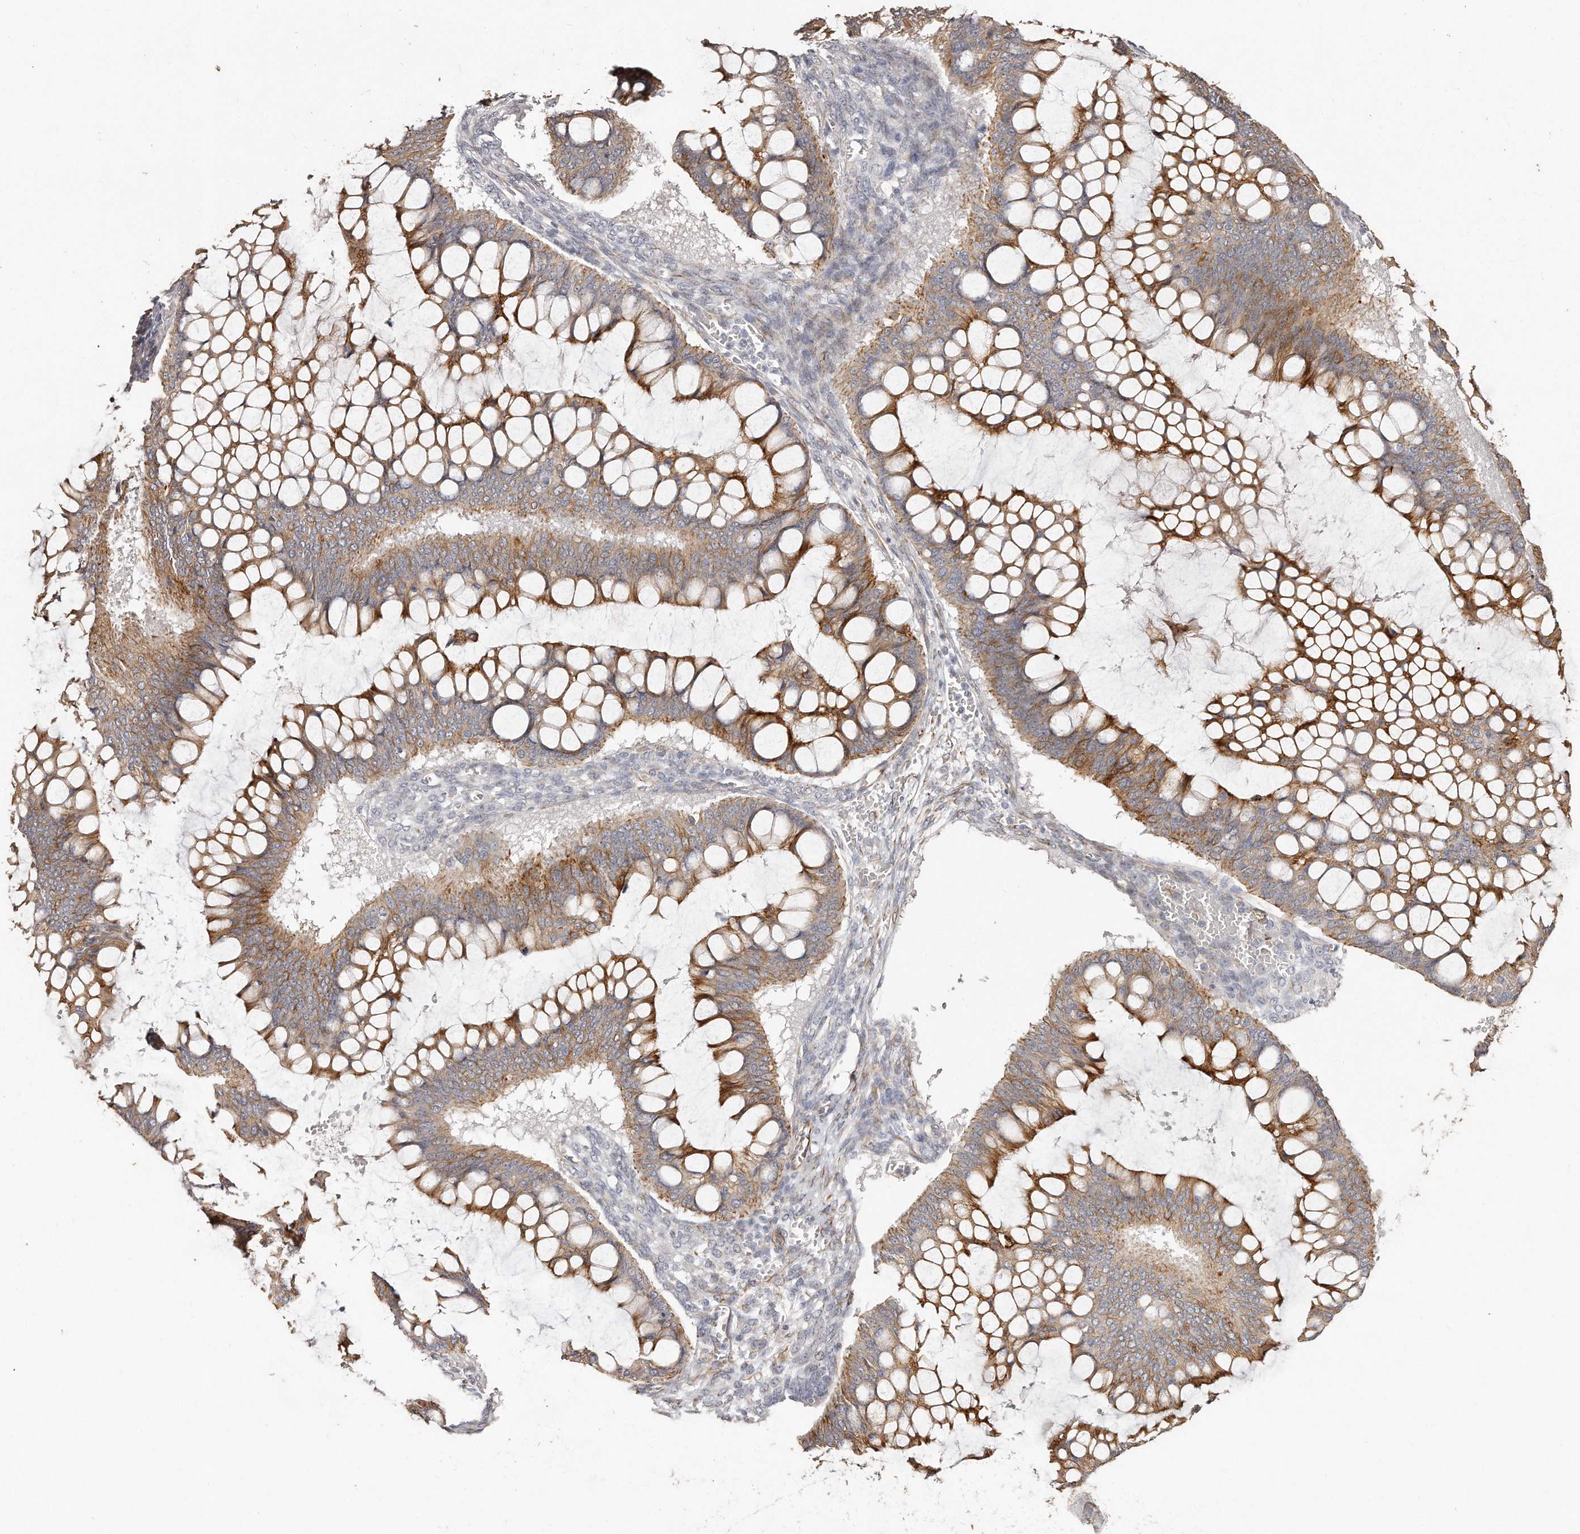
{"staining": {"intensity": "moderate", "quantity": ">75%", "location": "cytoplasmic/membranous"}, "tissue": "ovarian cancer", "cell_type": "Tumor cells", "image_type": "cancer", "snomed": [{"axis": "morphology", "description": "Cystadenocarcinoma, mucinous, NOS"}, {"axis": "topography", "description": "Ovary"}], "caption": "Human ovarian cancer (mucinous cystadenocarcinoma) stained with a protein marker demonstrates moderate staining in tumor cells.", "gene": "ZYG11A", "patient": {"sex": "female", "age": 73}}